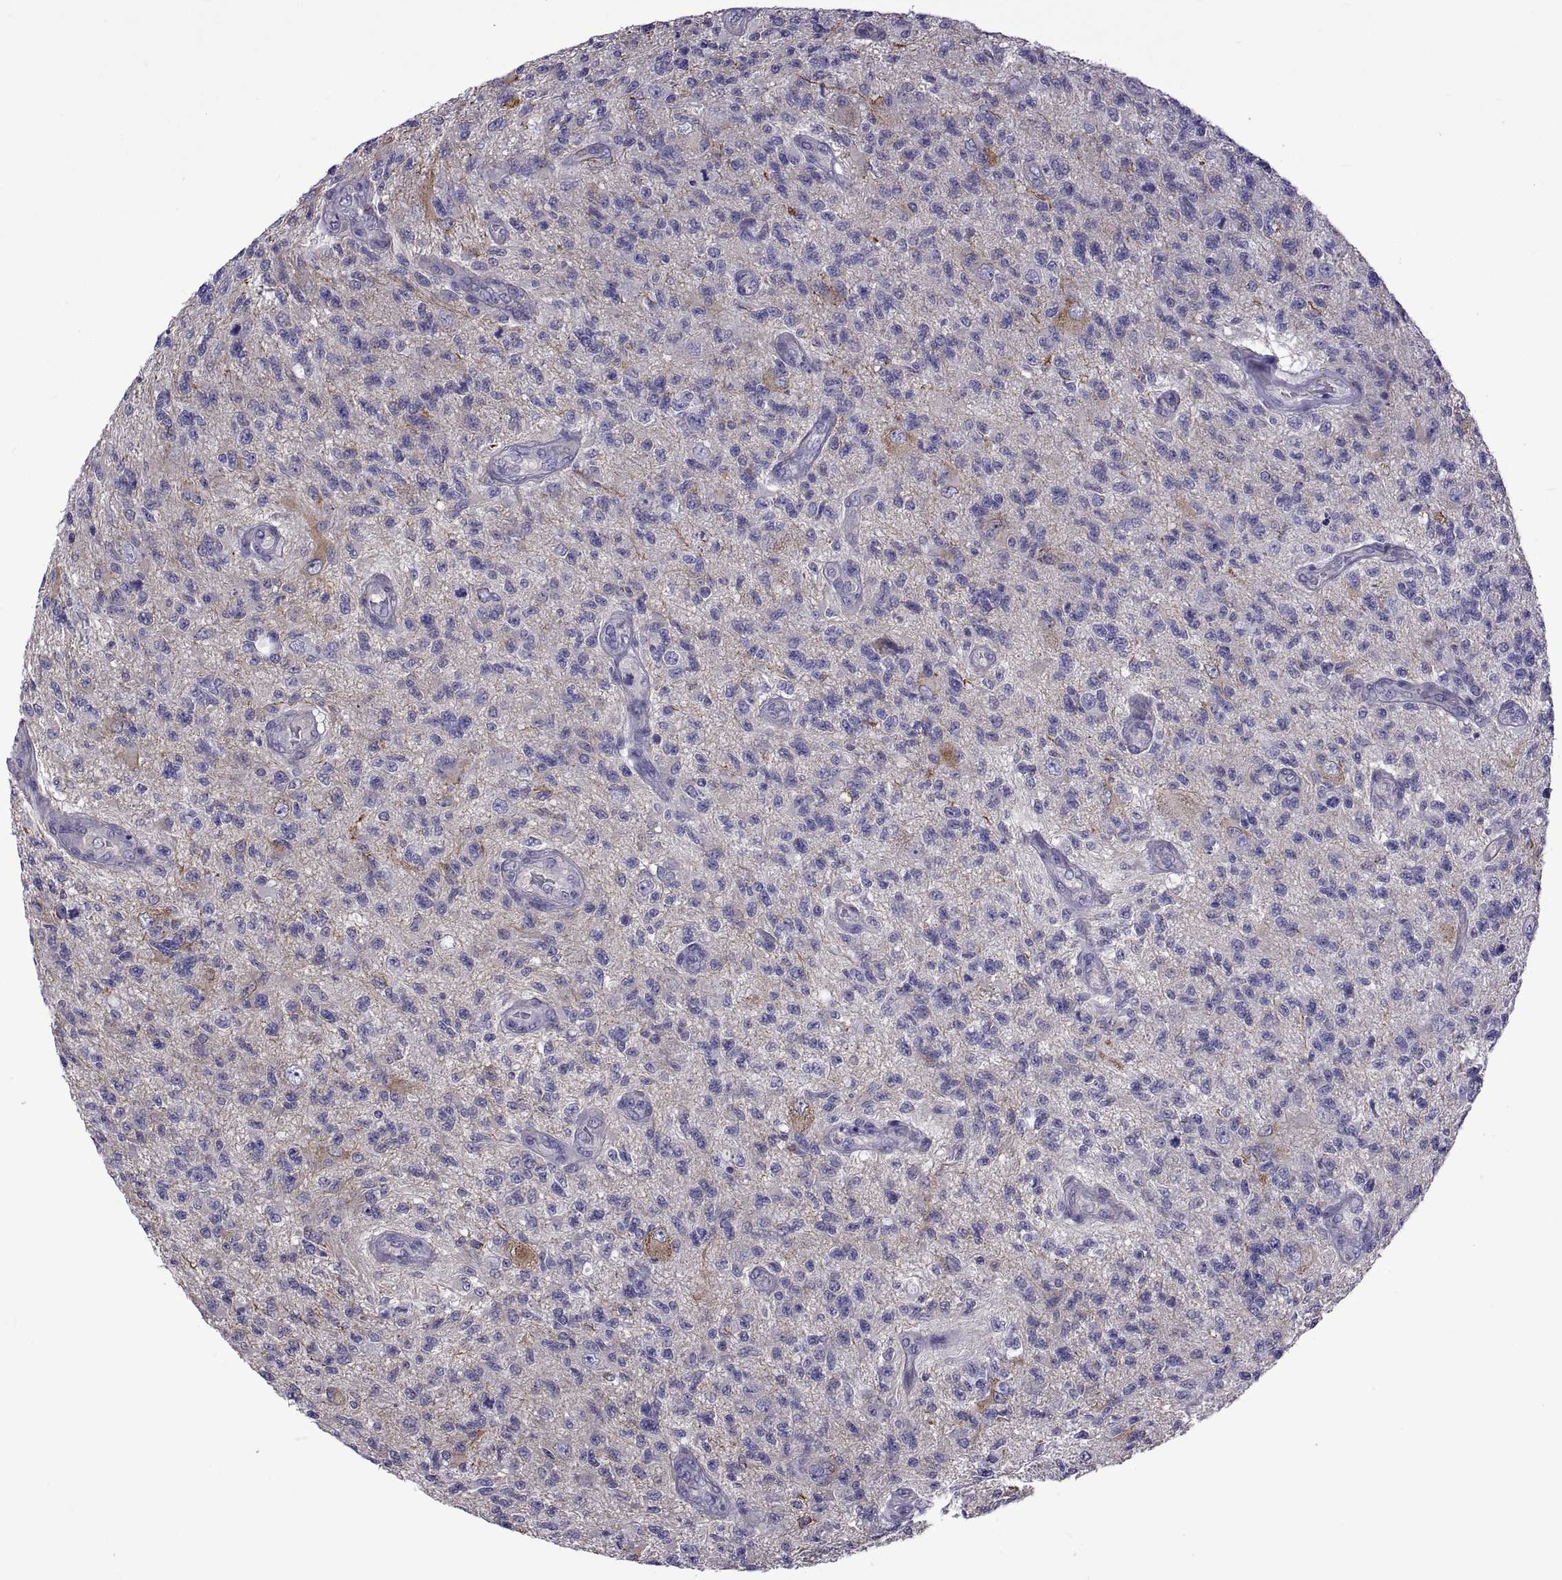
{"staining": {"intensity": "negative", "quantity": "none", "location": "none"}, "tissue": "glioma", "cell_type": "Tumor cells", "image_type": "cancer", "snomed": [{"axis": "morphology", "description": "Glioma, malignant, High grade"}, {"axis": "topography", "description": "Brain"}], "caption": "An IHC photomicrograph of glioma is shown. There is no staining in tumor cells of glioma.", "gene": "TMC3", "patient": {"sex": "male", "age": 56}}